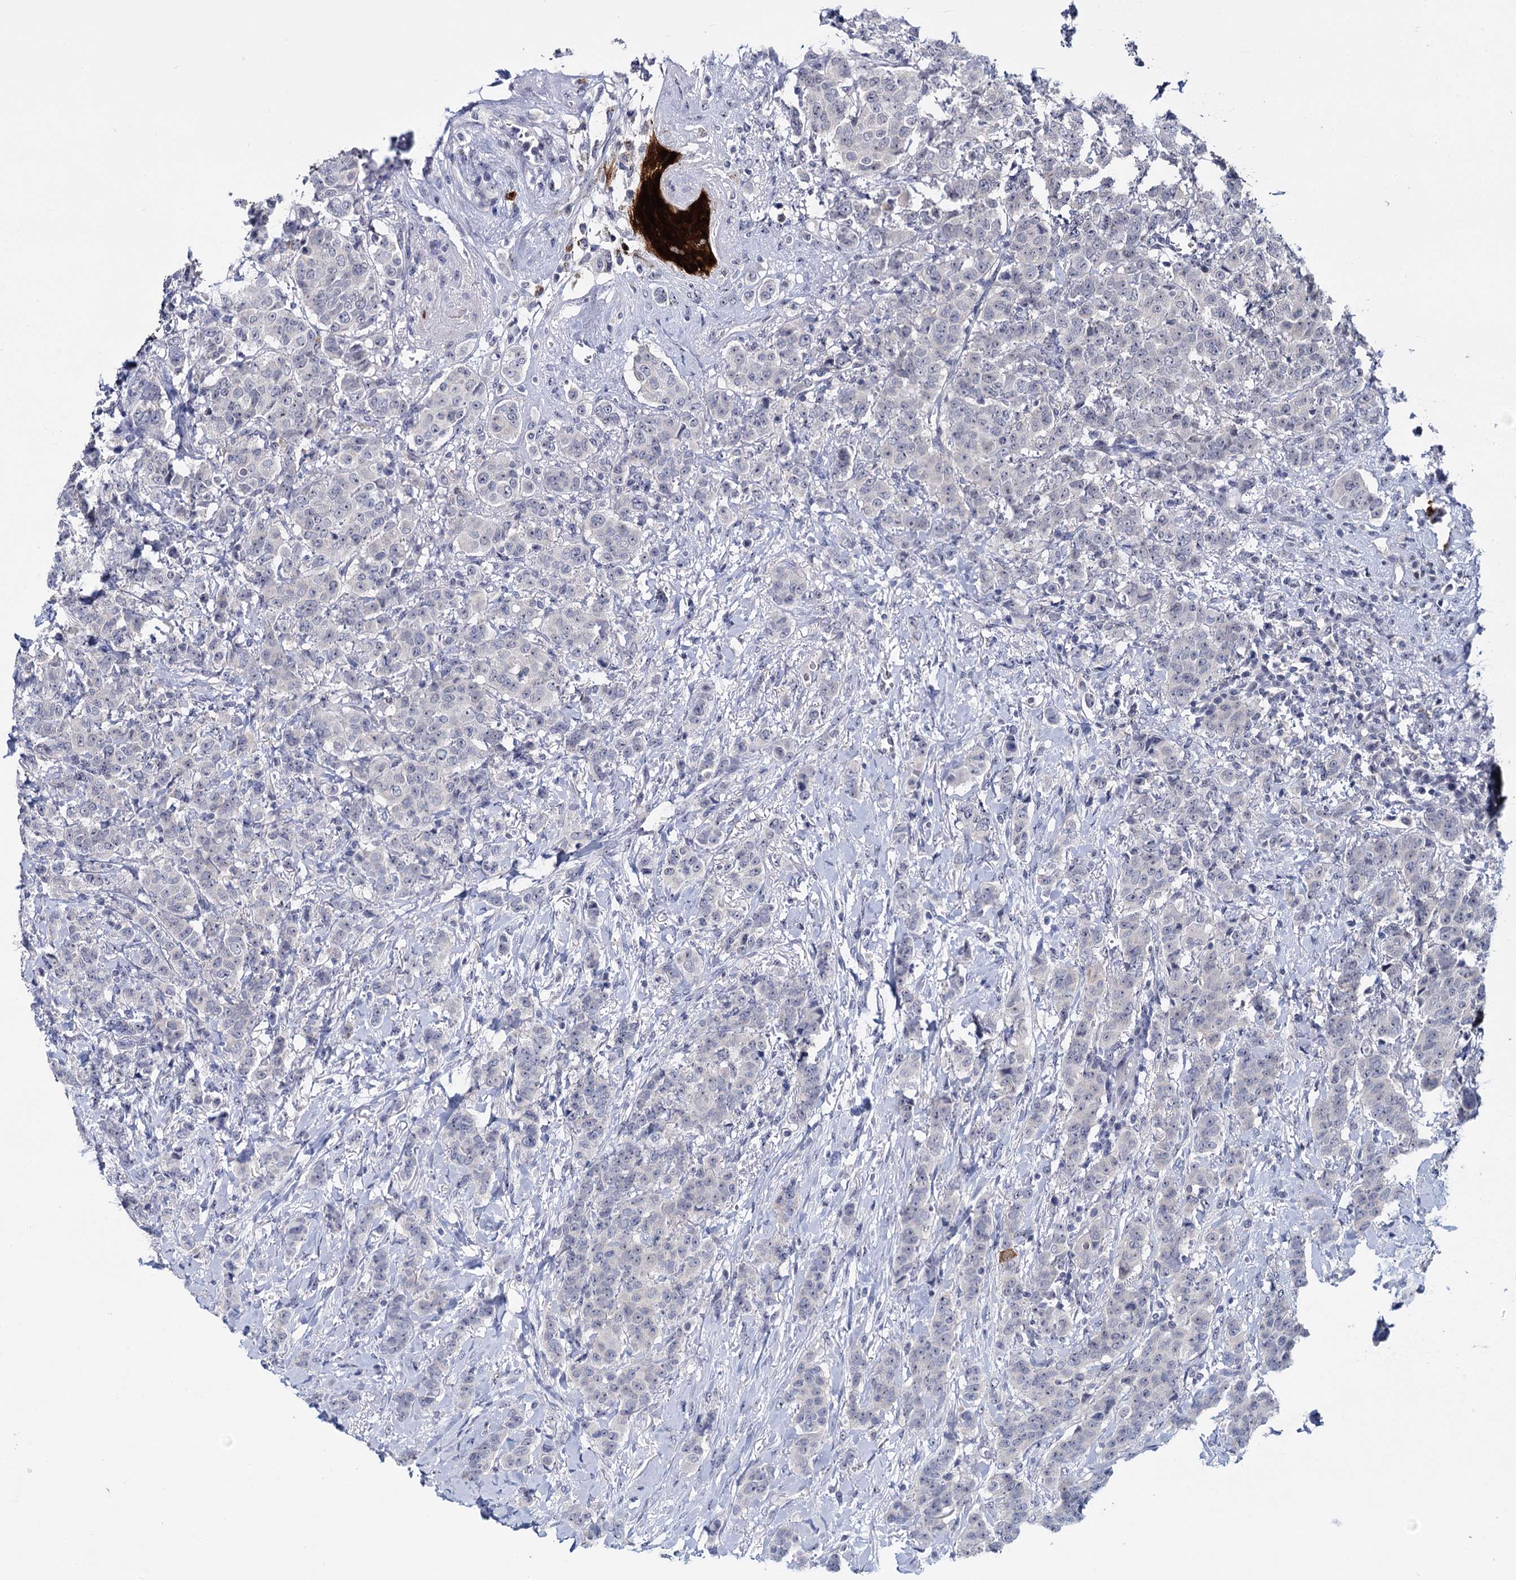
{"staining": {"intensity": "negative", "quantity": "none", "location": "none"}, "tissue": "breast cancer", "cell_type": "Tumor cells", "image_type": "cancer", "snomed": [{"axis": "morphology", "description": "Duct carcinoma"}, {"axis": "topography", "description": "Breast"}], "caption": "A histopathology image of human breast cancer (invasive ductal carcinoma) is negative for staining in tumor cells.", "gene": "SFN", "patient": {"sex": "female", "age": 40}}